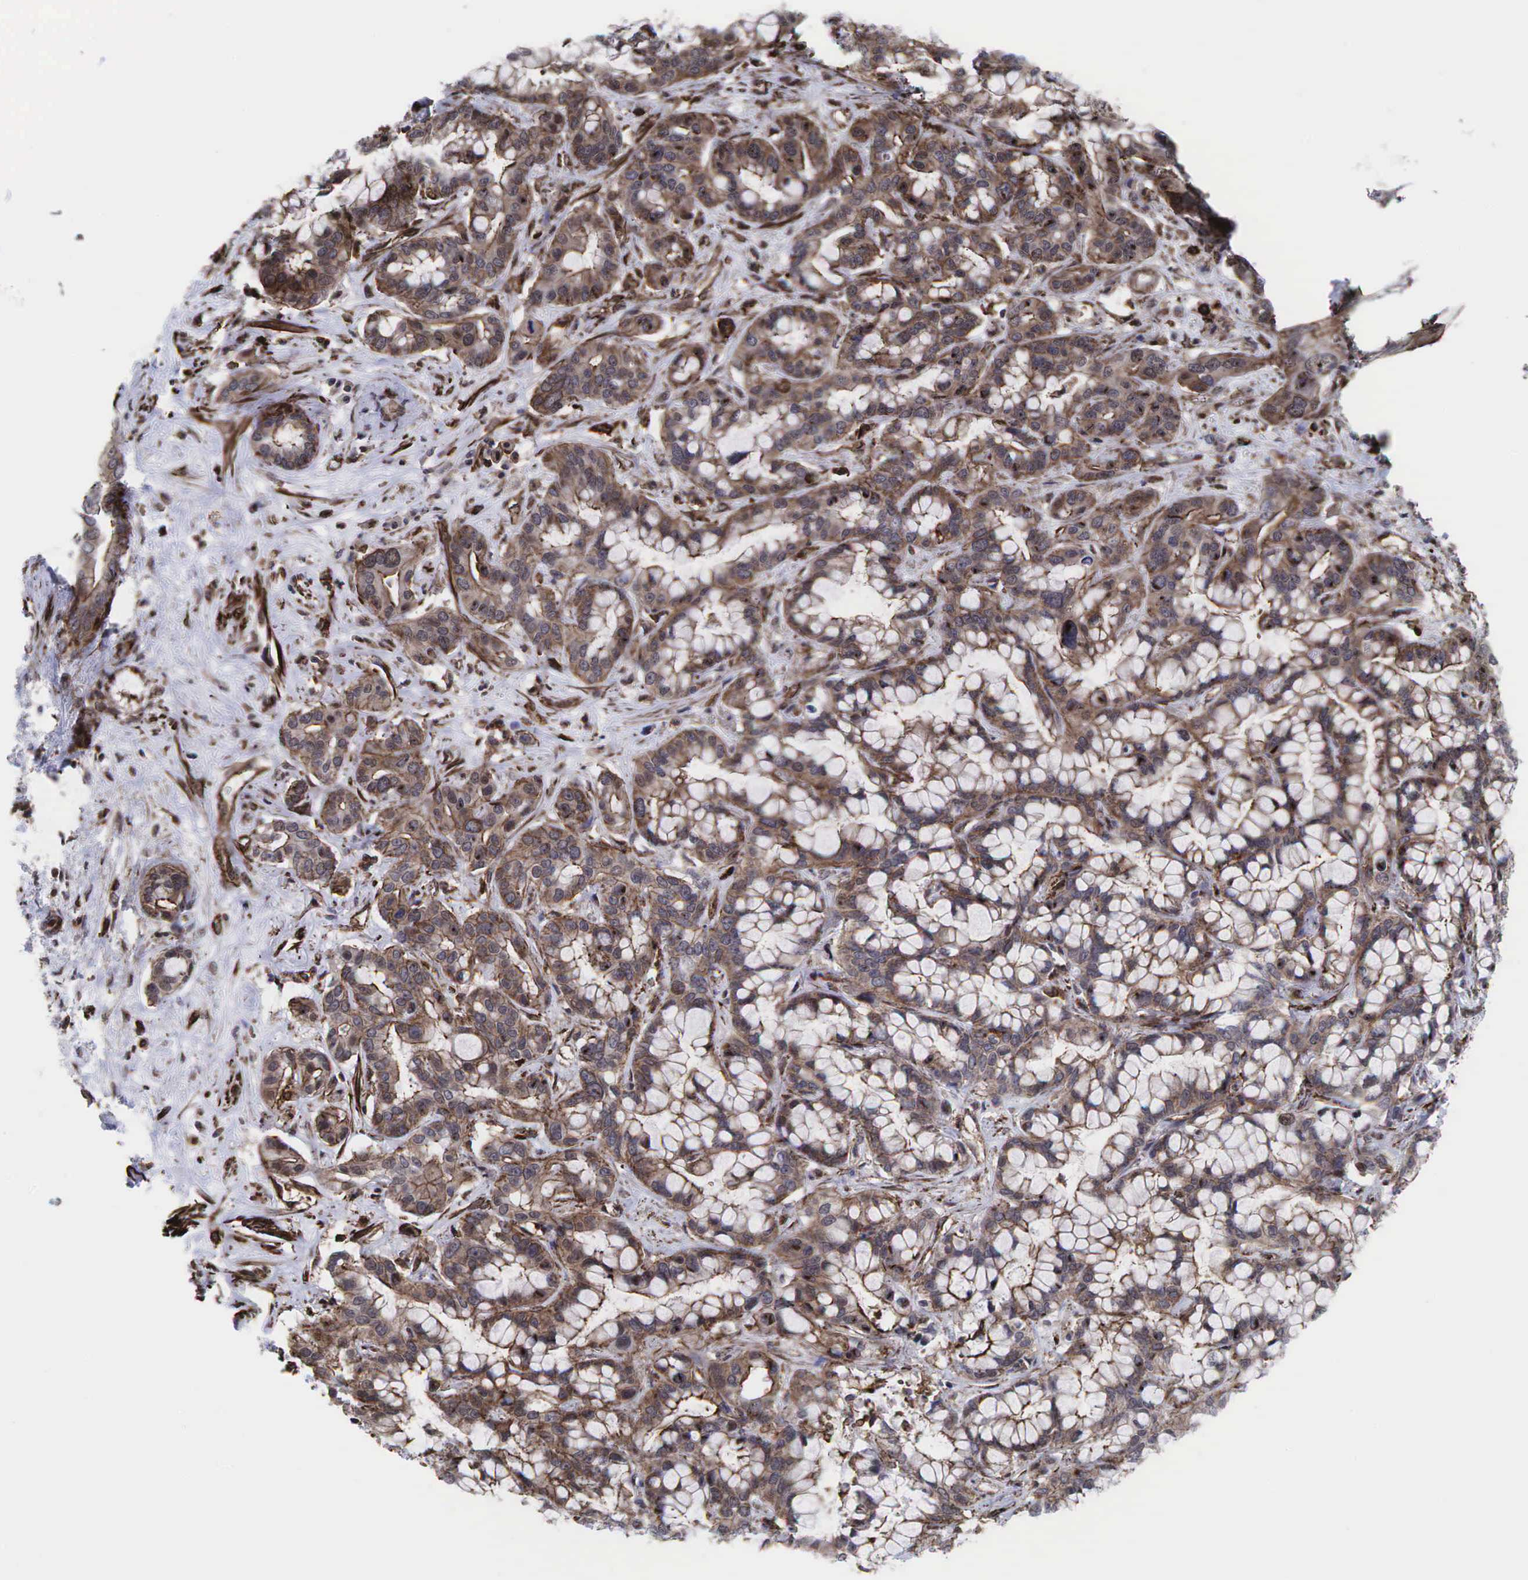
{"staining": {"intensity": "weak", "quantity": ">75%", "location": "cytoplasmic/membranous"}, "tissue": "liver cancer", "cell_type": "Tumor cells", "image_type": "cancer", "snomed": [{"axis": "morphology", "description": "Cholangiocarcinoma"}, {"axis": "topography", "description": "Liver"}], "caption": "Immunohistochemistry (IHC) (DAB) staining of human liver cholangiocarcinoma exhibits weak cytoplasmic/membranous protein expression in approximately >75% of tumor cells. The staining is performed using DAB (3,3'-diaminobenzidine) brown chromogen to label protein expression. The nuclei are counter-stained blue using hematoxylin.", "gene": "GPRASP1", "patient": {"sex": "female", "age": 65}}